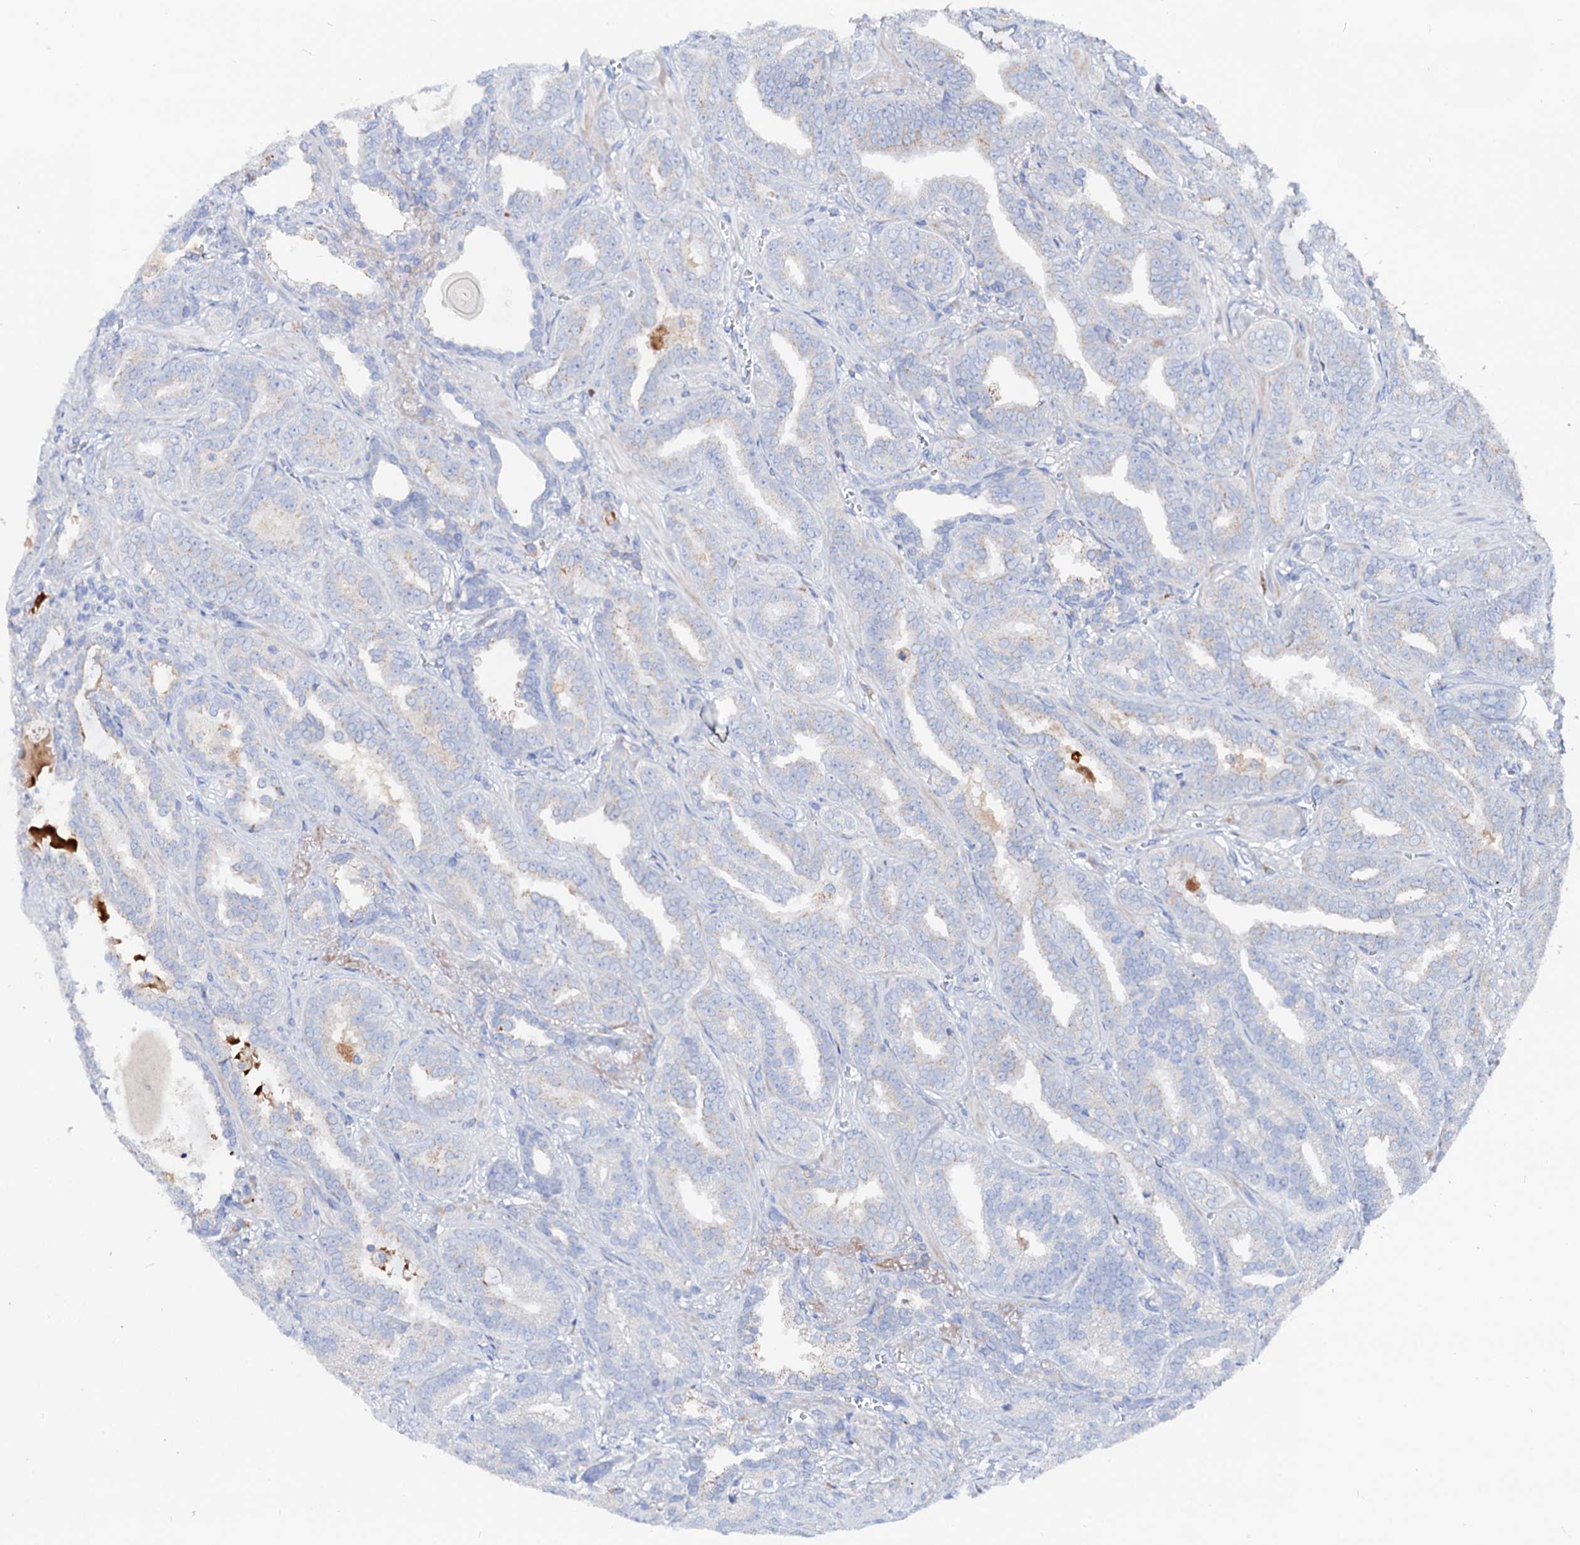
{"staining": {"intensity": "negative", "quantity": "none", "location": "none"}, "tissue": "prostate cancer", "cell_type": "Tumor cells", "image_type": "cancer", "snomed": [{"axis": "morphology", "description": "Adenocarcinoma, High grade"}, {"axis": "topography", "description": "Prostate and seminal vesicle, NOS"}], "caption": "Immunohistochemistry micrograph of neoplastic tissue: prostate cancer (adenocarcinoma (high-grade)) stained with DAB exhibits no significant protein staining in tumor cells.", "gene": "SLC10A7", "patient": {"sex": "male", "age": 67}}